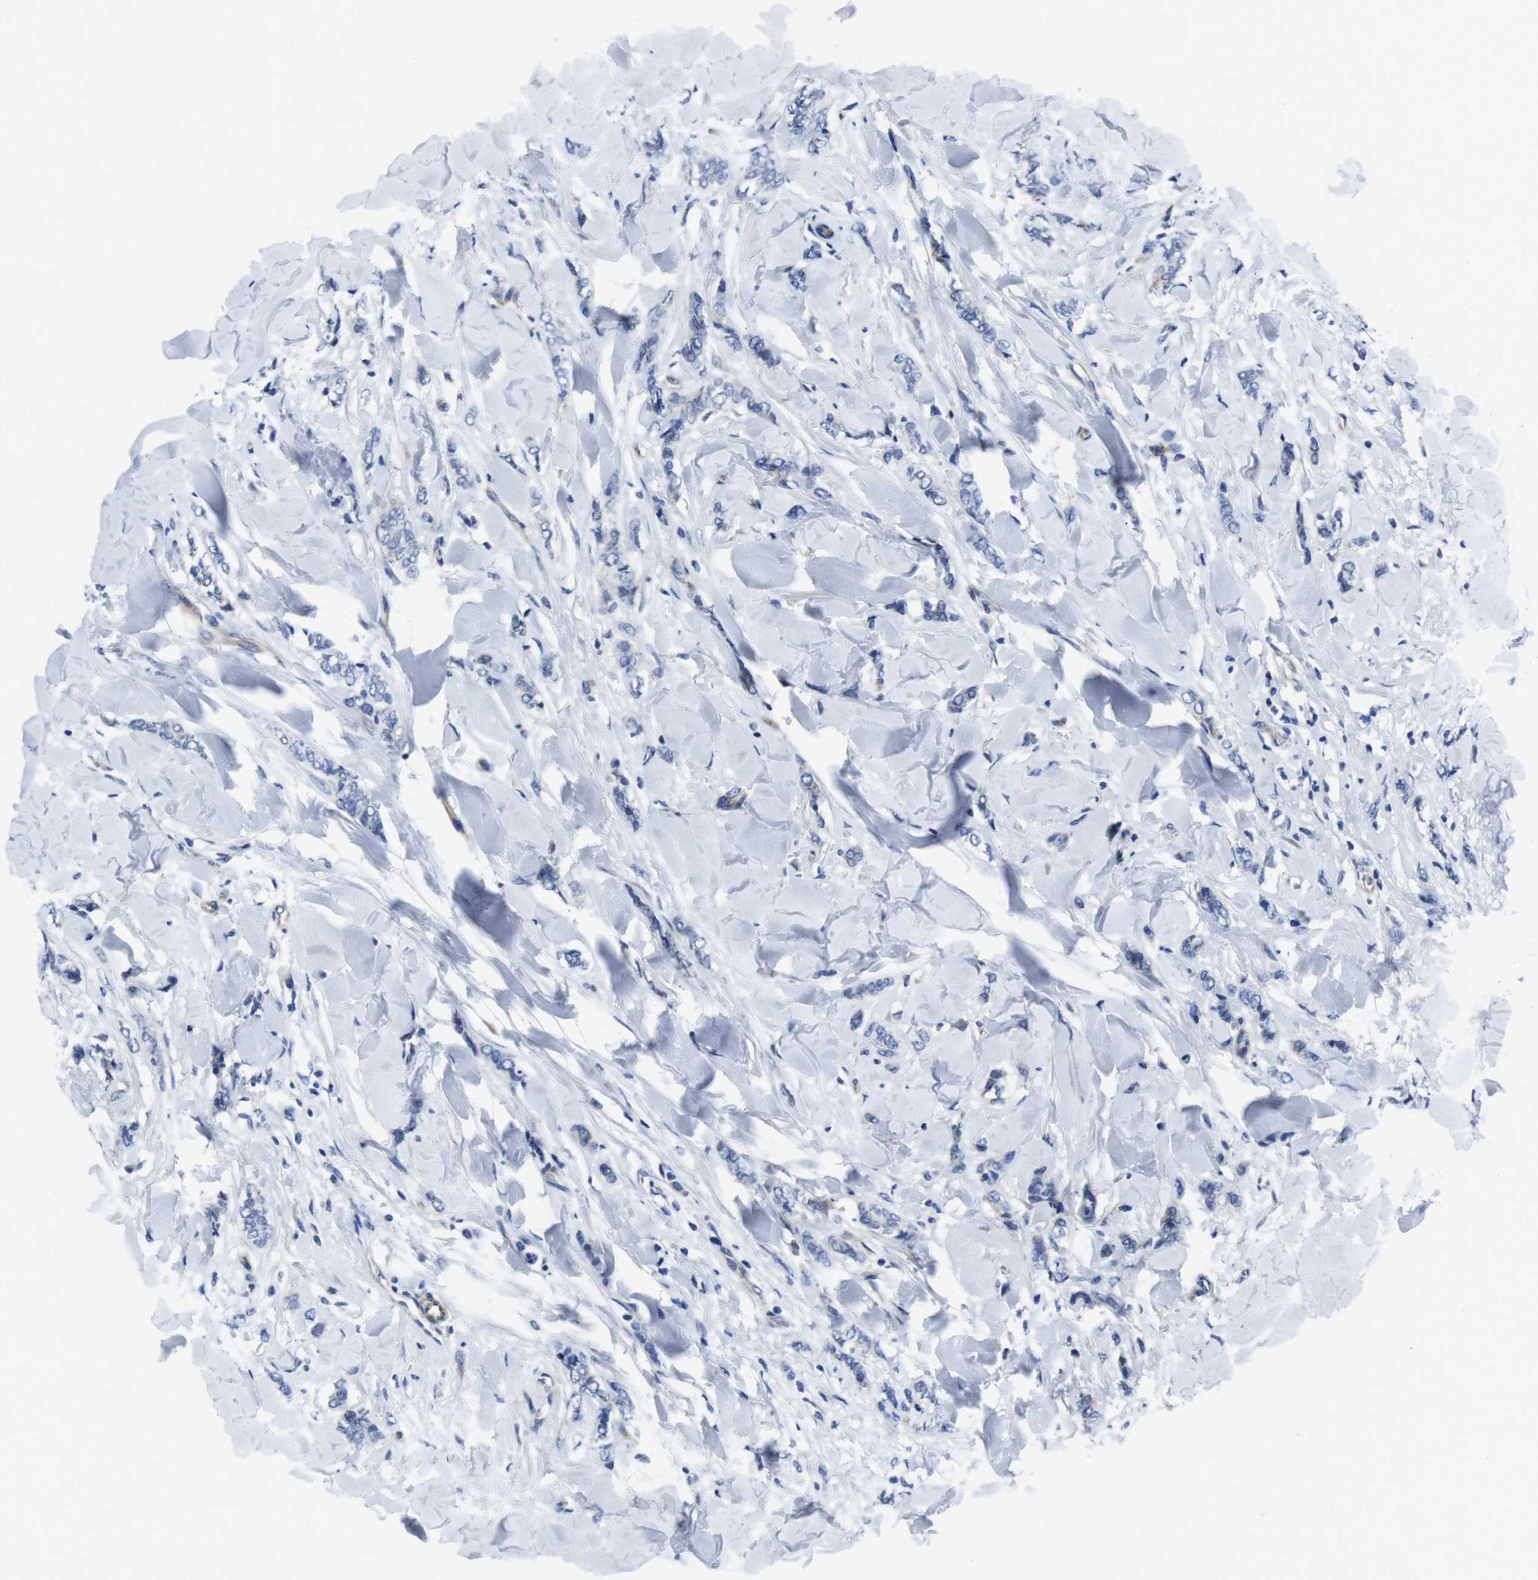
{"staining": {"intensity": "negative", "quantity": "none", "location": "none"}, "tissue": "breast cancer", "cell_type": "Tumor cells", "image_type": "cancer", "snomed": [{"axis": "morphology", "description": "Lobular carcinoma"}, {"axis": "topography", "description": "Skin"}, {"axis": "topography", "description": "Breast"}], "caption": "Immunohistochemistry (IHC) image of human breast cancer (lobular carcinoma) stained for a protein (brown), which demonstrates no expression in tumor cells.", "gene": "EIF4A1", "patient": {"sex": "female", "age": 46}}